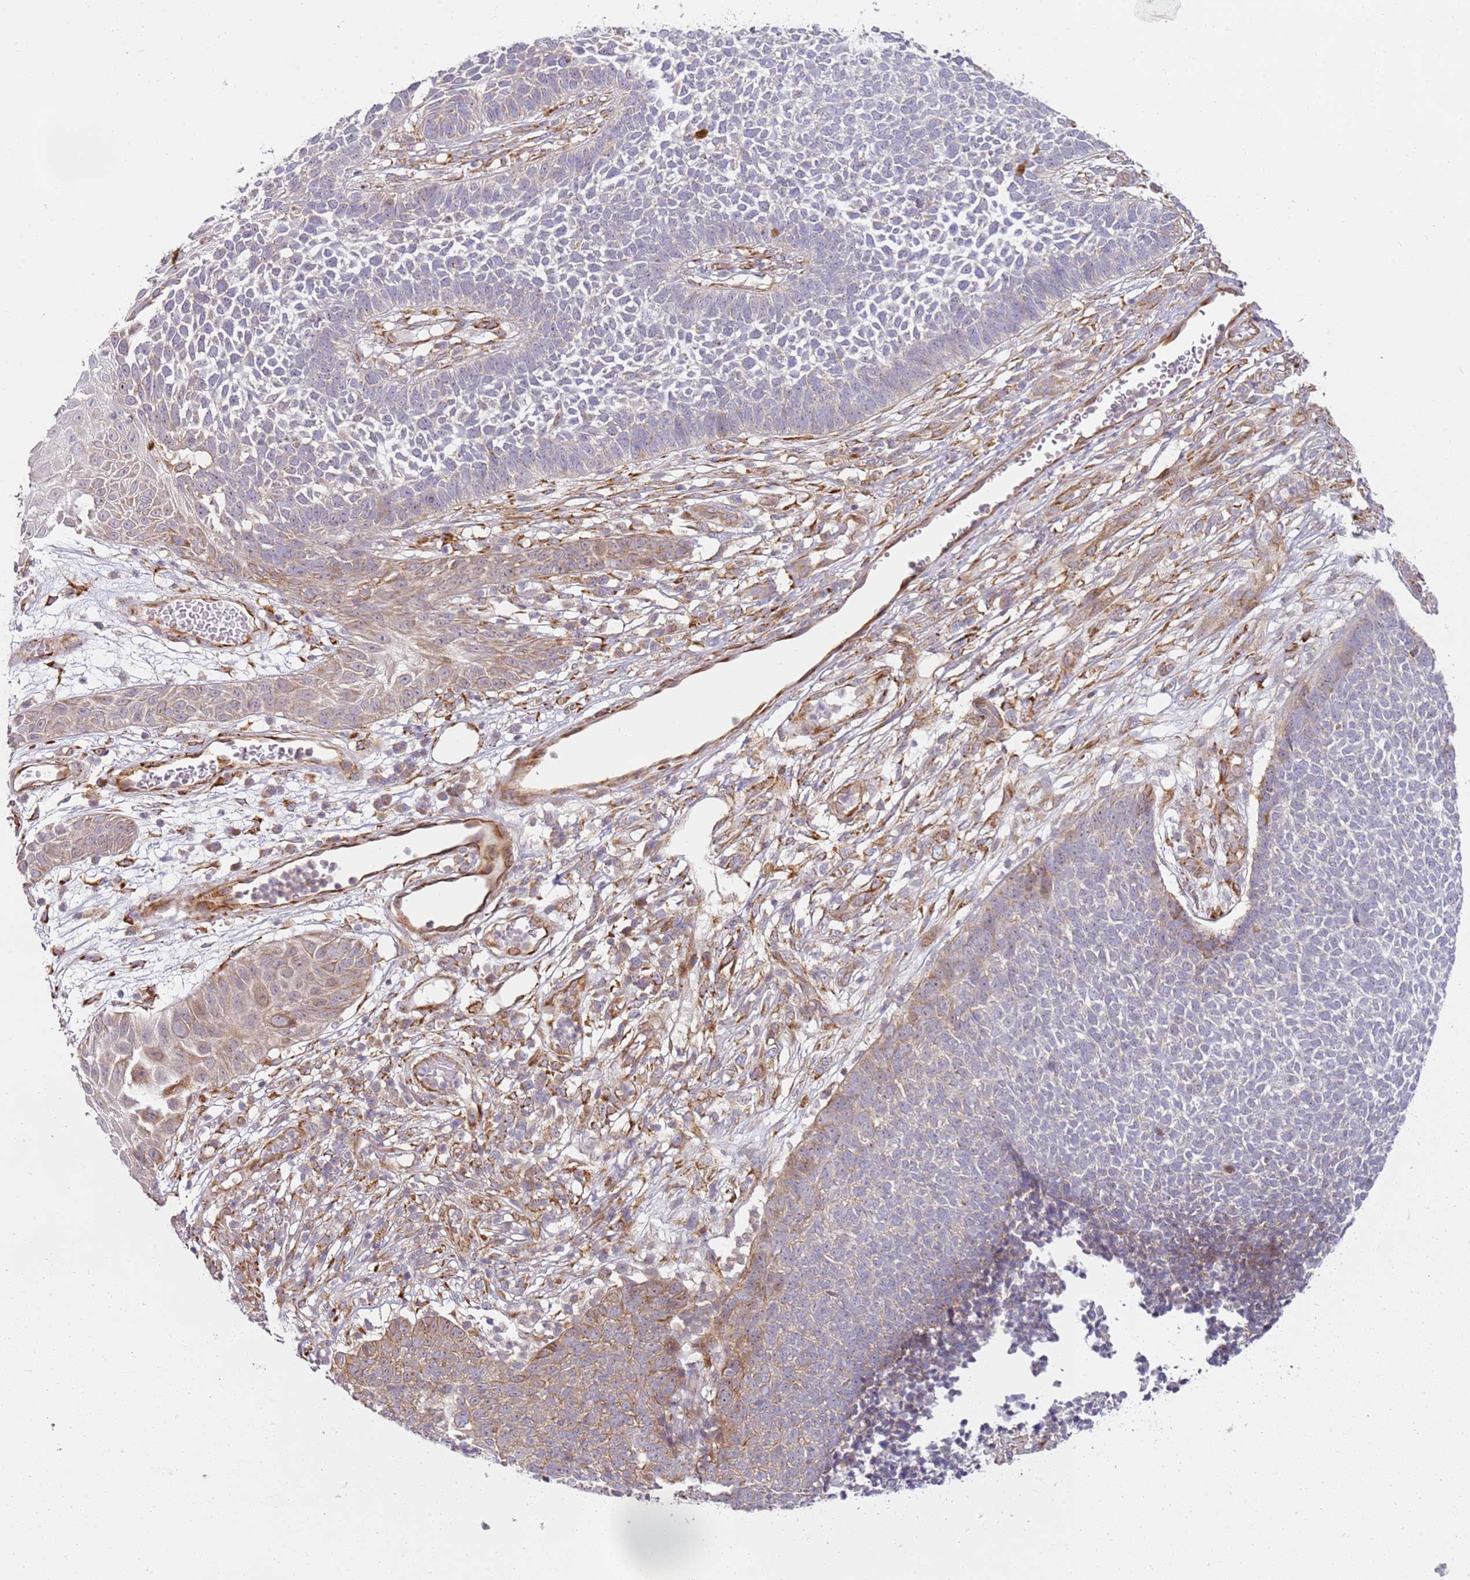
{"staining": {"intensity": "weak", "quantity": "<25%", "location": "cytoplasmic/membranous"}, "tissue": "skin cancer", "cell_type": "Tumor cells", "image_type": "cancer", "snomed": [{"axis": "morphology", "description": "Basal cell carcinoma"}, {"axis": "topography", "description": "Skin"}], "caption": "There is no significant expression in tumor cells of basal cell carcinoma (skin).", "gene": "GRAP", "patient": {"sex": "female", "age": 84}}